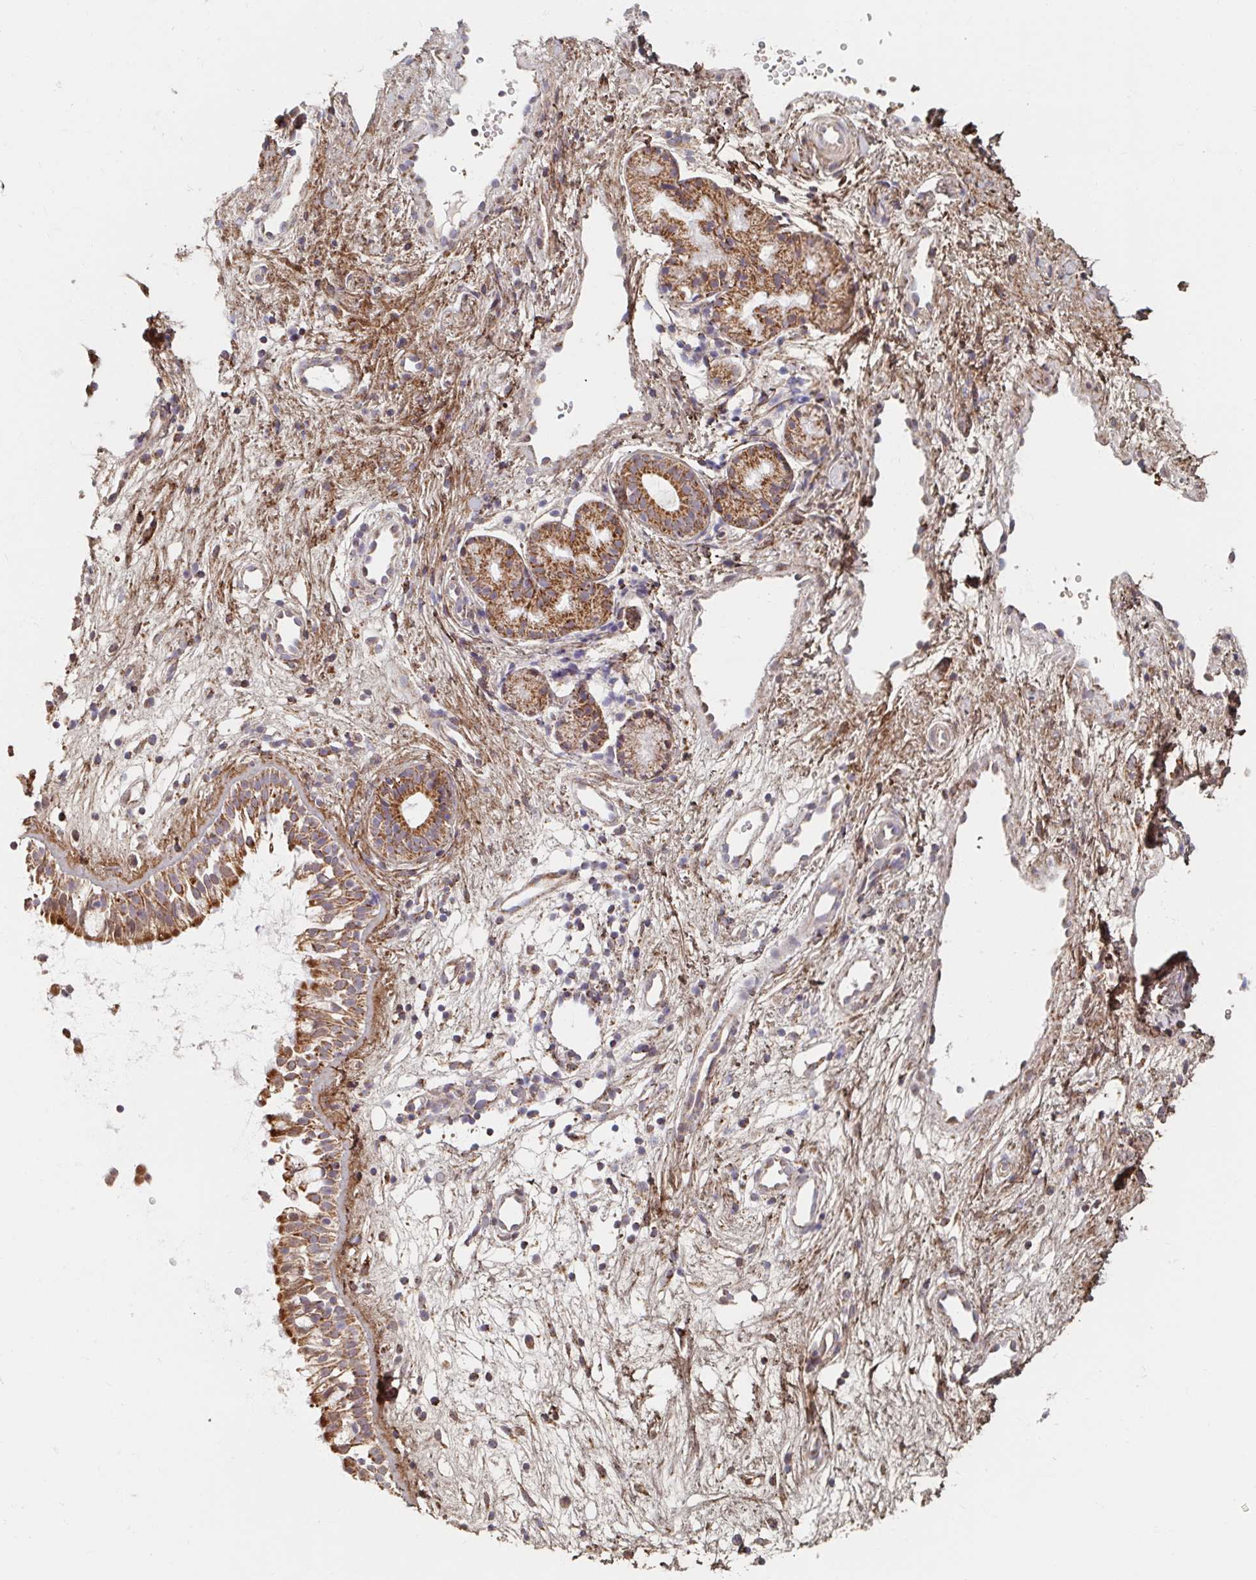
{"staining": {"intensity": "moderate", "quantity": ">75%", "location": "cytoplasmic/membranous"}, "tissue": "nasopharynx", "cell_type": "Respiratory epithelial cells", "image_type": "normal", "snomed": [{"axis": "morphology", "description": "Normal tissue, NOS"}, {"axis": "topography", "description": "Nasopharynx"}], "caption": "Brown immunohistochemical staining in normal nasopharynx demonstrates moderate cytoplasmic/membranous expression in about >75% of respiratory epithelial cells.", "gene": "MAVS", "patient": {"sex": "male", "age": 32}}